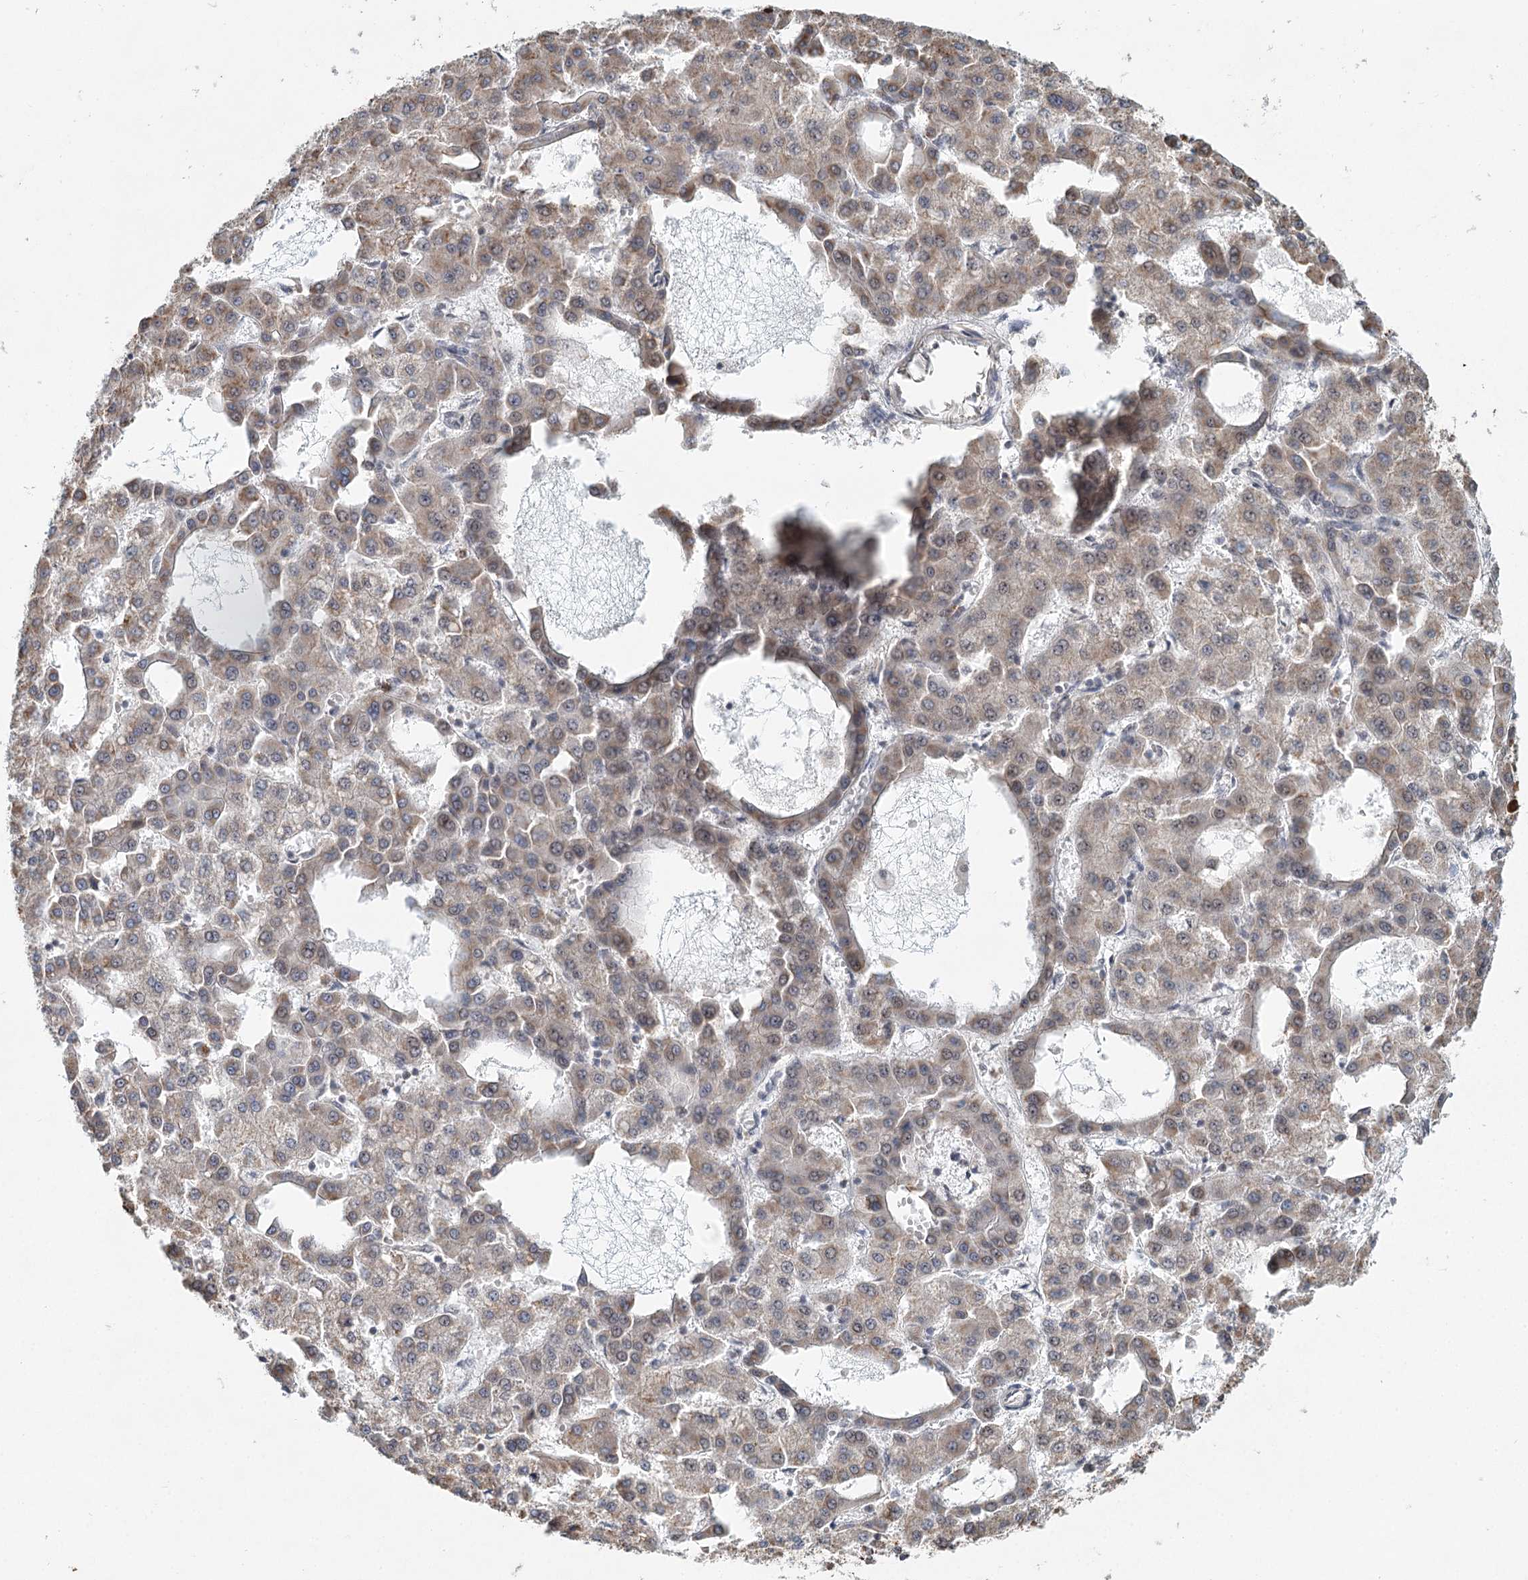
{"staining": {"intensity": "negative", "quantity": "none", "location": "none"}, "tissue": "liver cancer", "cell_type": "Tumor cells", "image_type": "cancer", "snomed": [{"axis": "morphology", "description": "Carcinoma, Hepatocellular, NOS"}, {"axis": "topography", "description": "Liver"}], "caption": "Immunohistochemical staining of liver cancer (hepatocellular carcinoma) exhibits no significant staining in tumor cells.", "gene": "GPALPP1", "patient": {"sex": "male", "age": 47}}